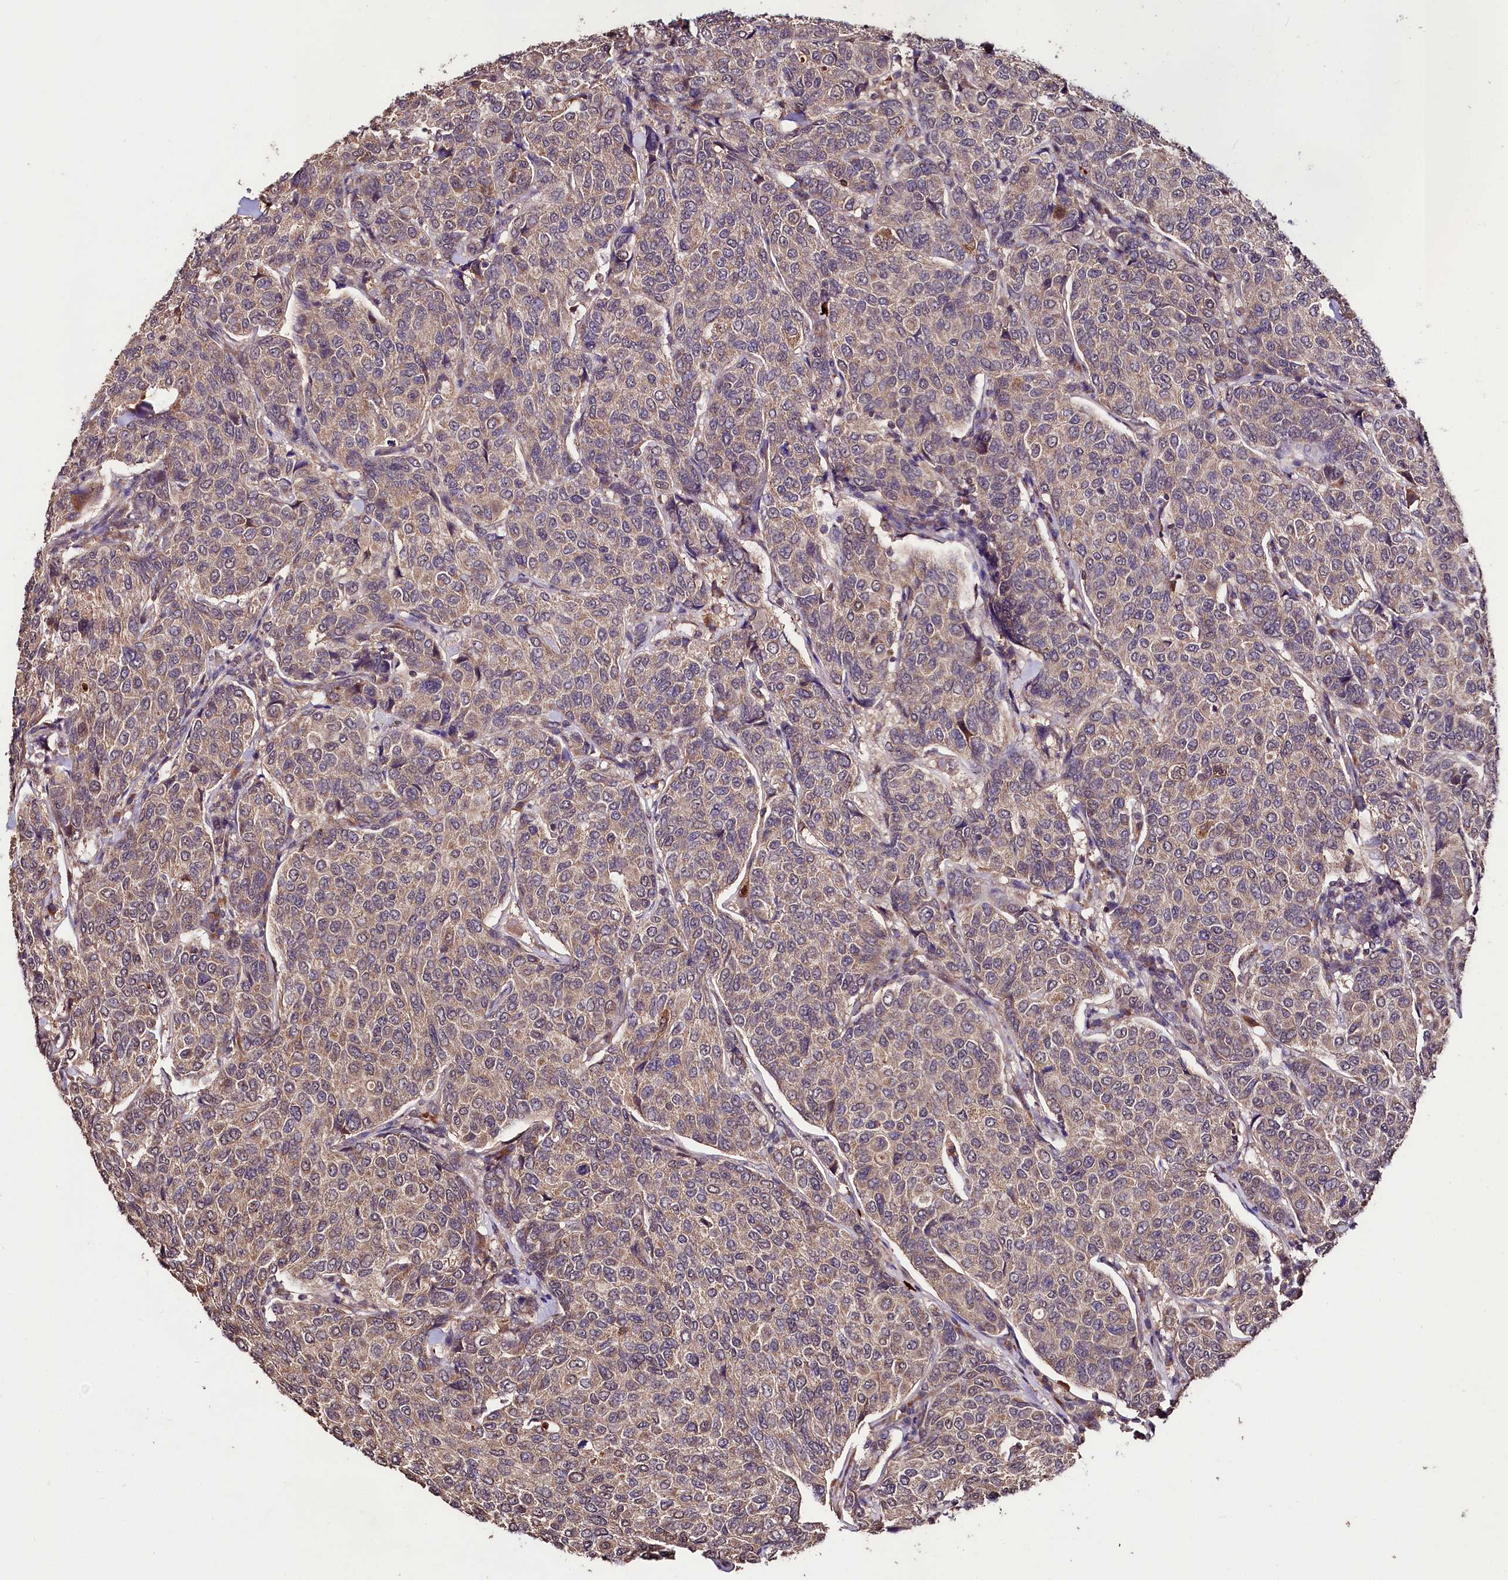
{"staining": {"intensity": "weak", "quantity": "25%-75%", "location": "cytoplasmic/membranous"}, "tissue": "breast cancer", "cell_type": "Tumor cells", "image_type": "cancer", "snomed": [{"axis": "morphology", "description": "Duct carcinoma"}, {"axis": "topography", "description": "Breast"}], "caption": "A low amount of weak cytoplasmic/membranous staining is appreciated in approximately 25%-75% of tumor cells in breast cancer tissue.", "gene": "KLRB1", "patient": {"sex": "female", "age": 55}}